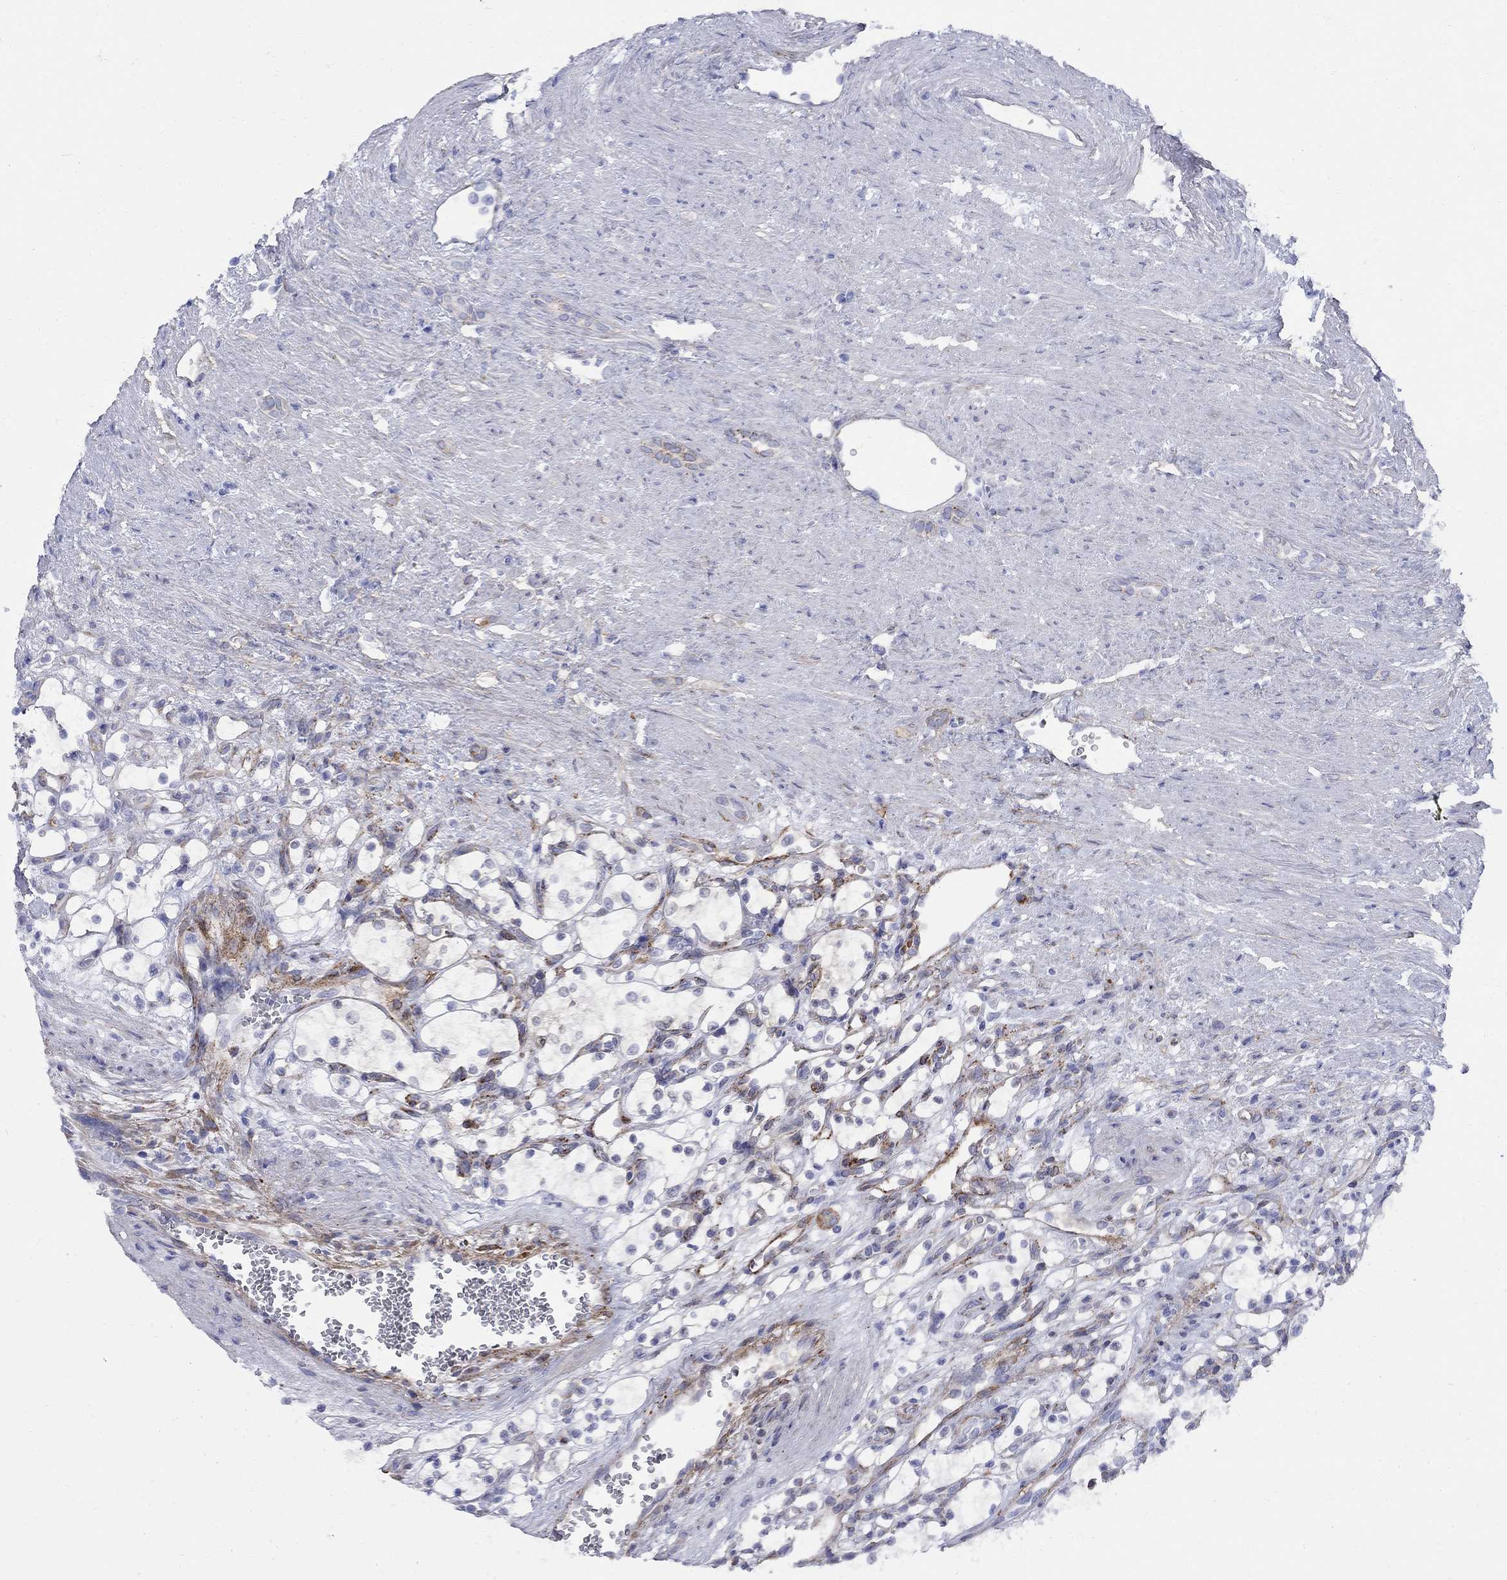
{"staining": {"intensity": "negative", "quantity": "none", "location": "none"}, "tissue": "renal cancer", "cell_type": "Tumor cells", "image_type": "cancer", "snomed": [{"axis": "morphology", "description": "Adenocarcinoma, NOS"}, {"axis": "topography", "description": "Kidney"}], "caption": "A micrograph of human renal adenocarcinoma is negative for staining in tumor cells.", "gene": "SEPTIN8", "patient": {"sex": "female", "age": 69}}